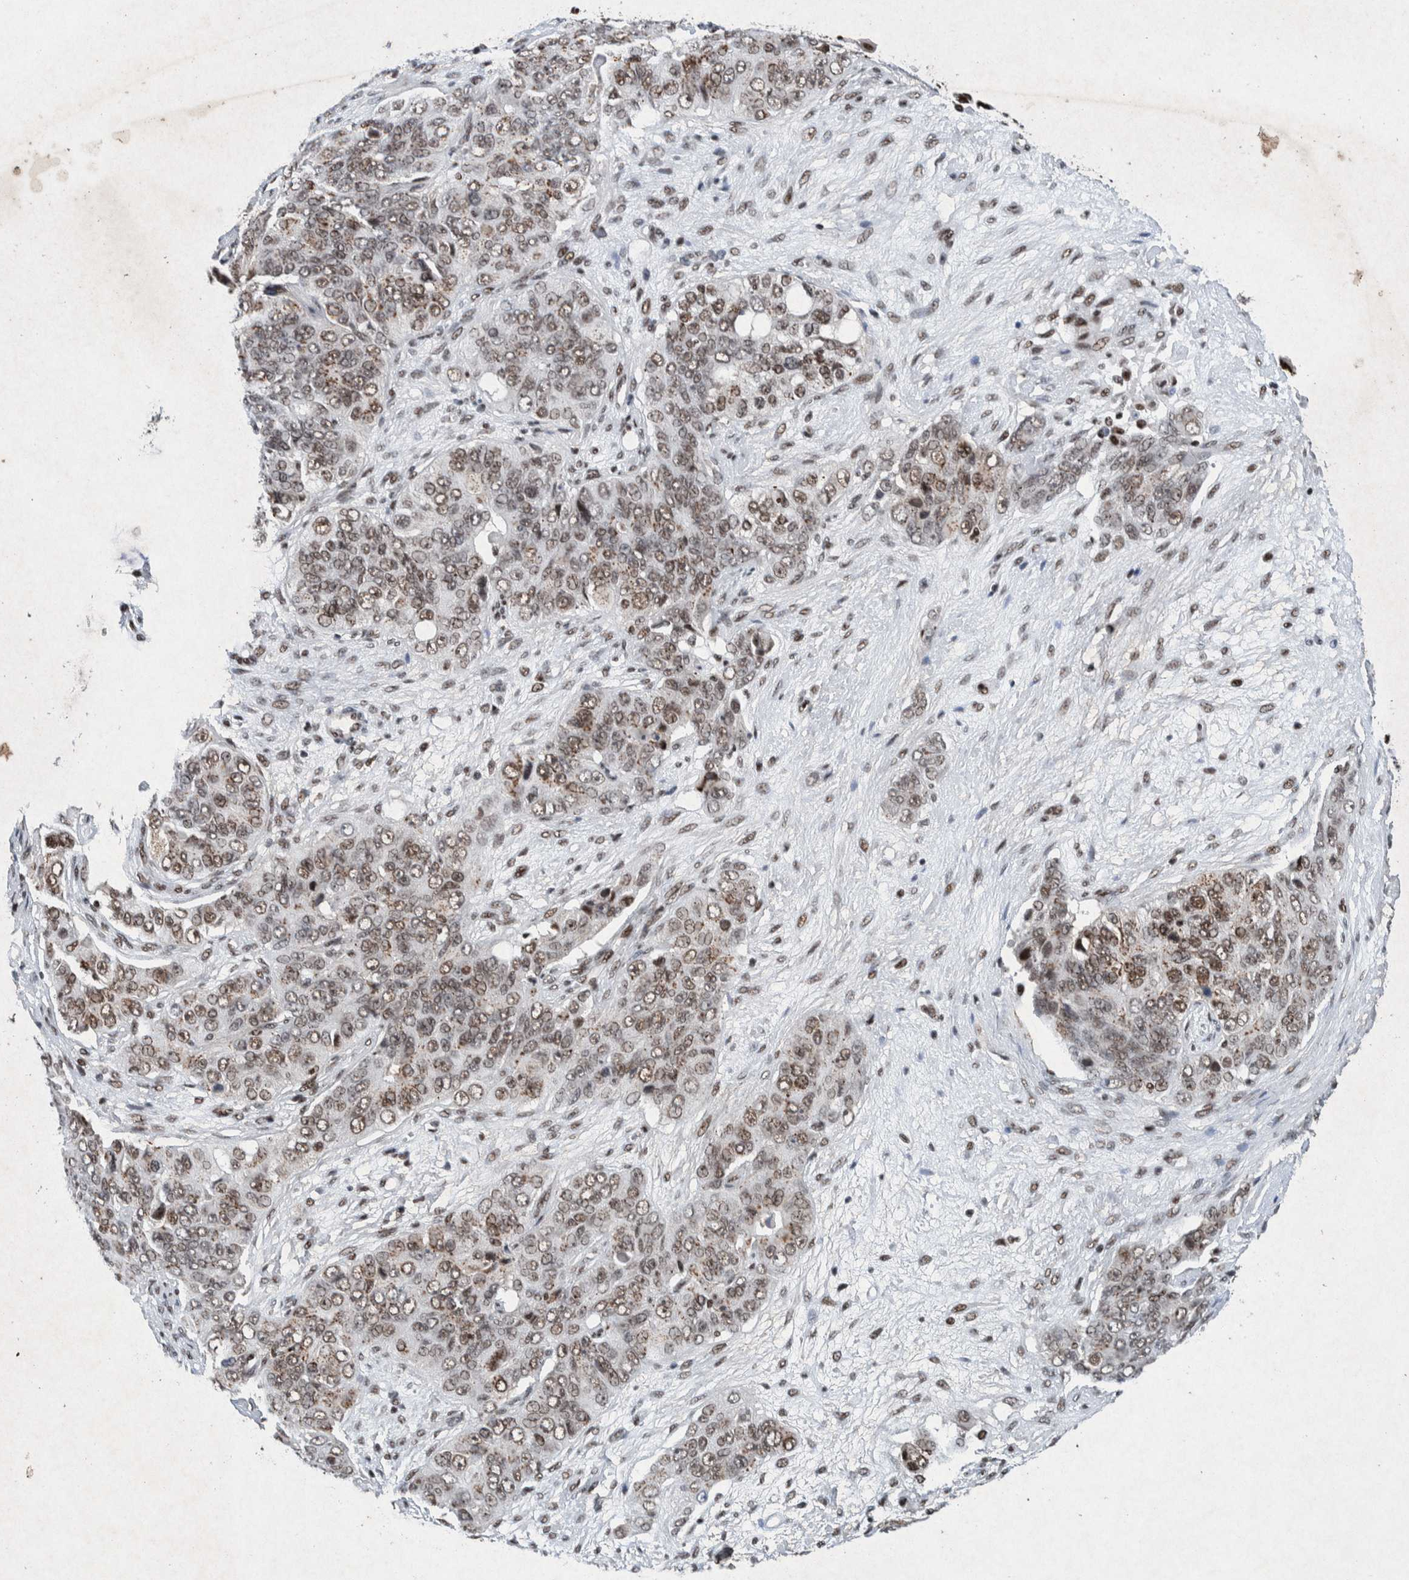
{"staining": {"intensity": "moderate", "quantity": ">75%", "location": "nuclear"}, "tissue": "ovarian cancer", "cell_type": "Tumor cells", "image_type": "cancer", "snomed": [{"axis": "morphology", "description": "Carcinoma, endometroid"}, {"axis": "topography", "description": "Ovary"}], "caption": "Ovarian cancer (endometroid carcinoma) was stained to show a protein in brown. There is medium levels of moderate nuclear staining in approximately >75% of tumor cells. The staining was performed using DAB, with brown indicating positive protein expression. Nuclei are stained blue with hematoxylin.", "gene": "TAF10", "patient": {"sex": "female", "age": 51}}